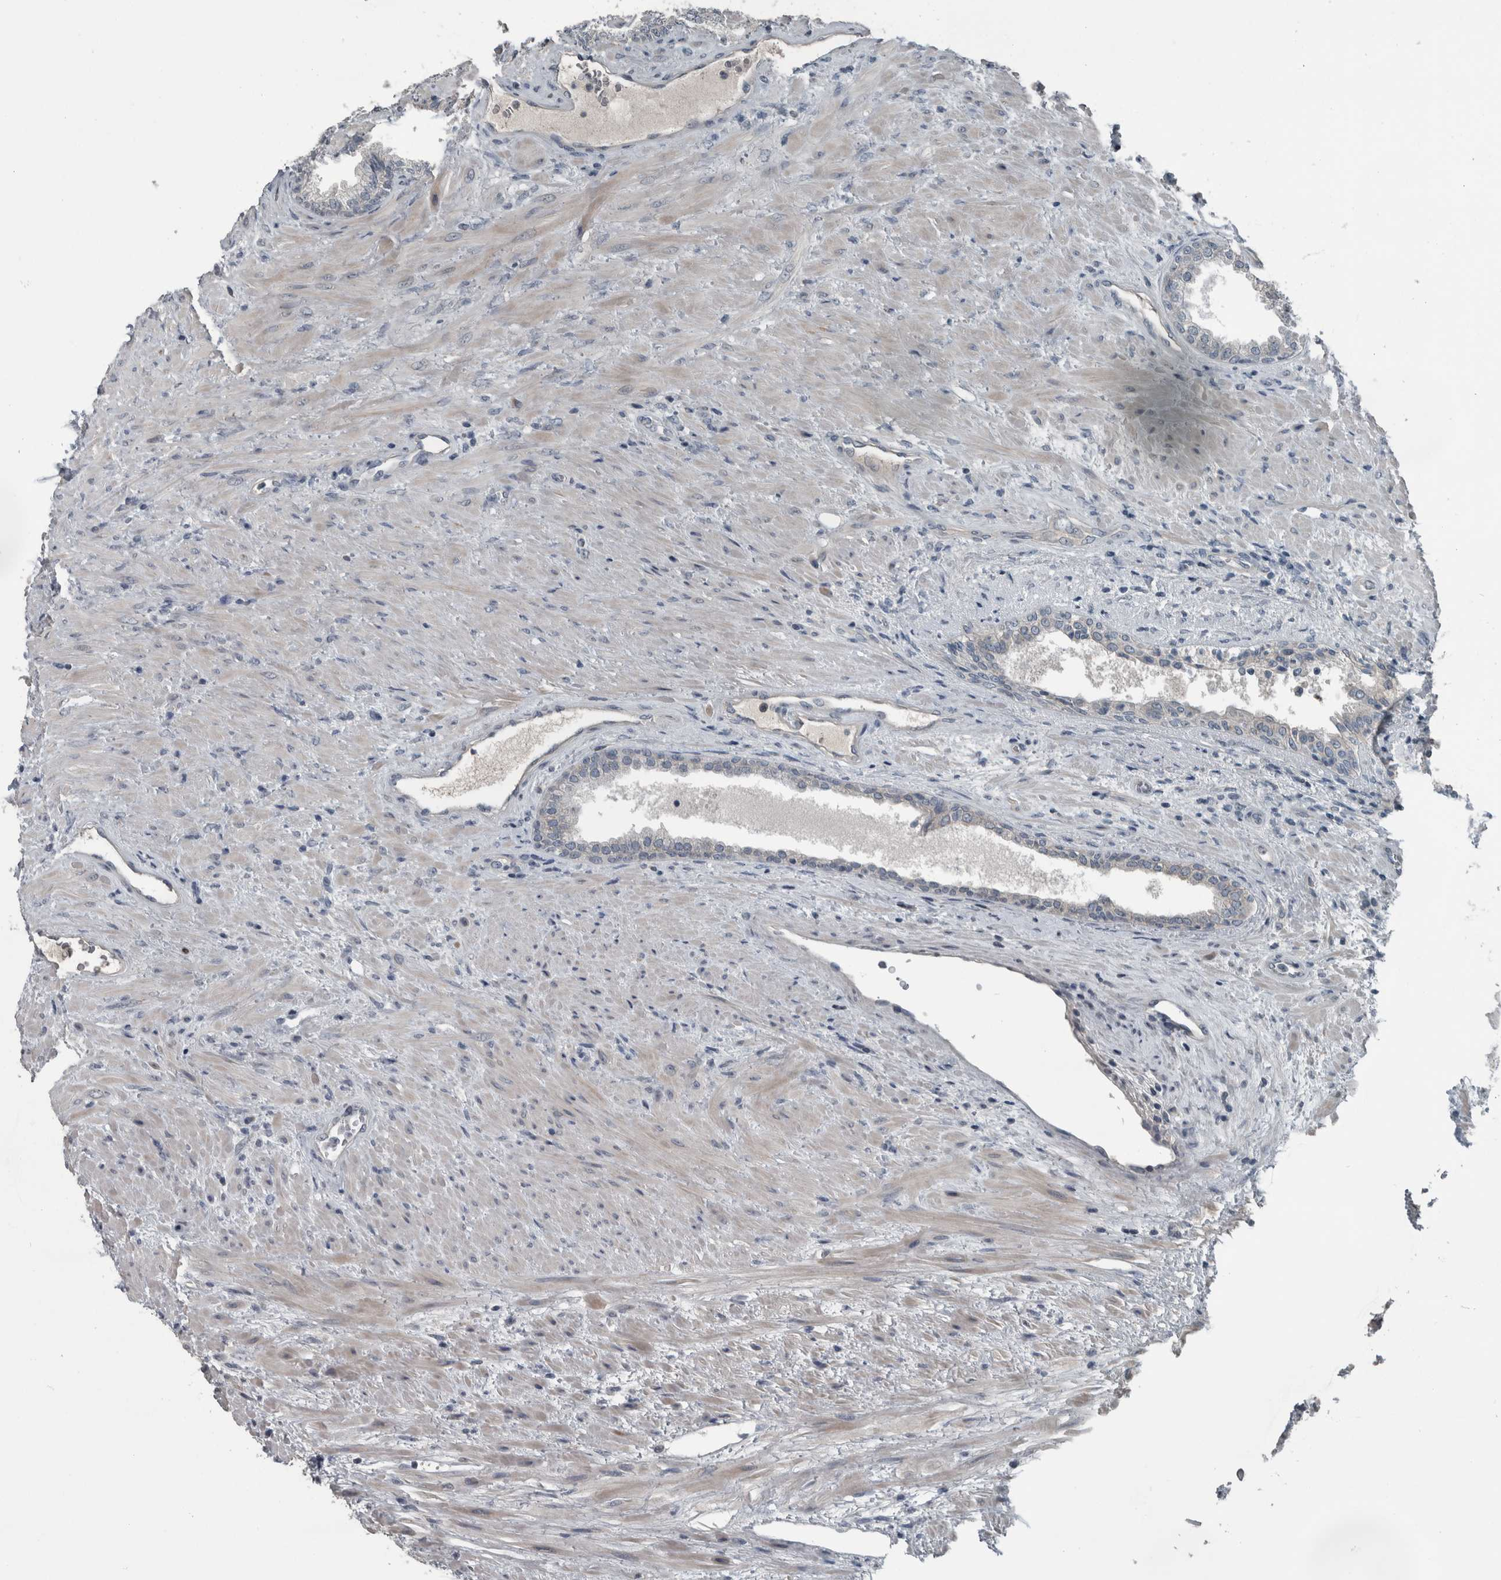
{"staining": {"intensity": "negative", "quantity": "none", "location": "none"}, "tissue": "prostate", "cell_type": "Glandular cells", "image_type": "normal", "snomed": [{"axis": "morphology", "description": "Normal tissue, NOS"}, {"axis": "topography", "description": "Prostate"}], "caption": "This micrograph is of unremarkable prostate stained with IHC to label a protein in brown with the nuclei are counter-stained blue. There is no staining in glandular cells. Nuclei are stained in blue.", "gene": "KRT20", "patient": {"sex": "male", "age": 76}}